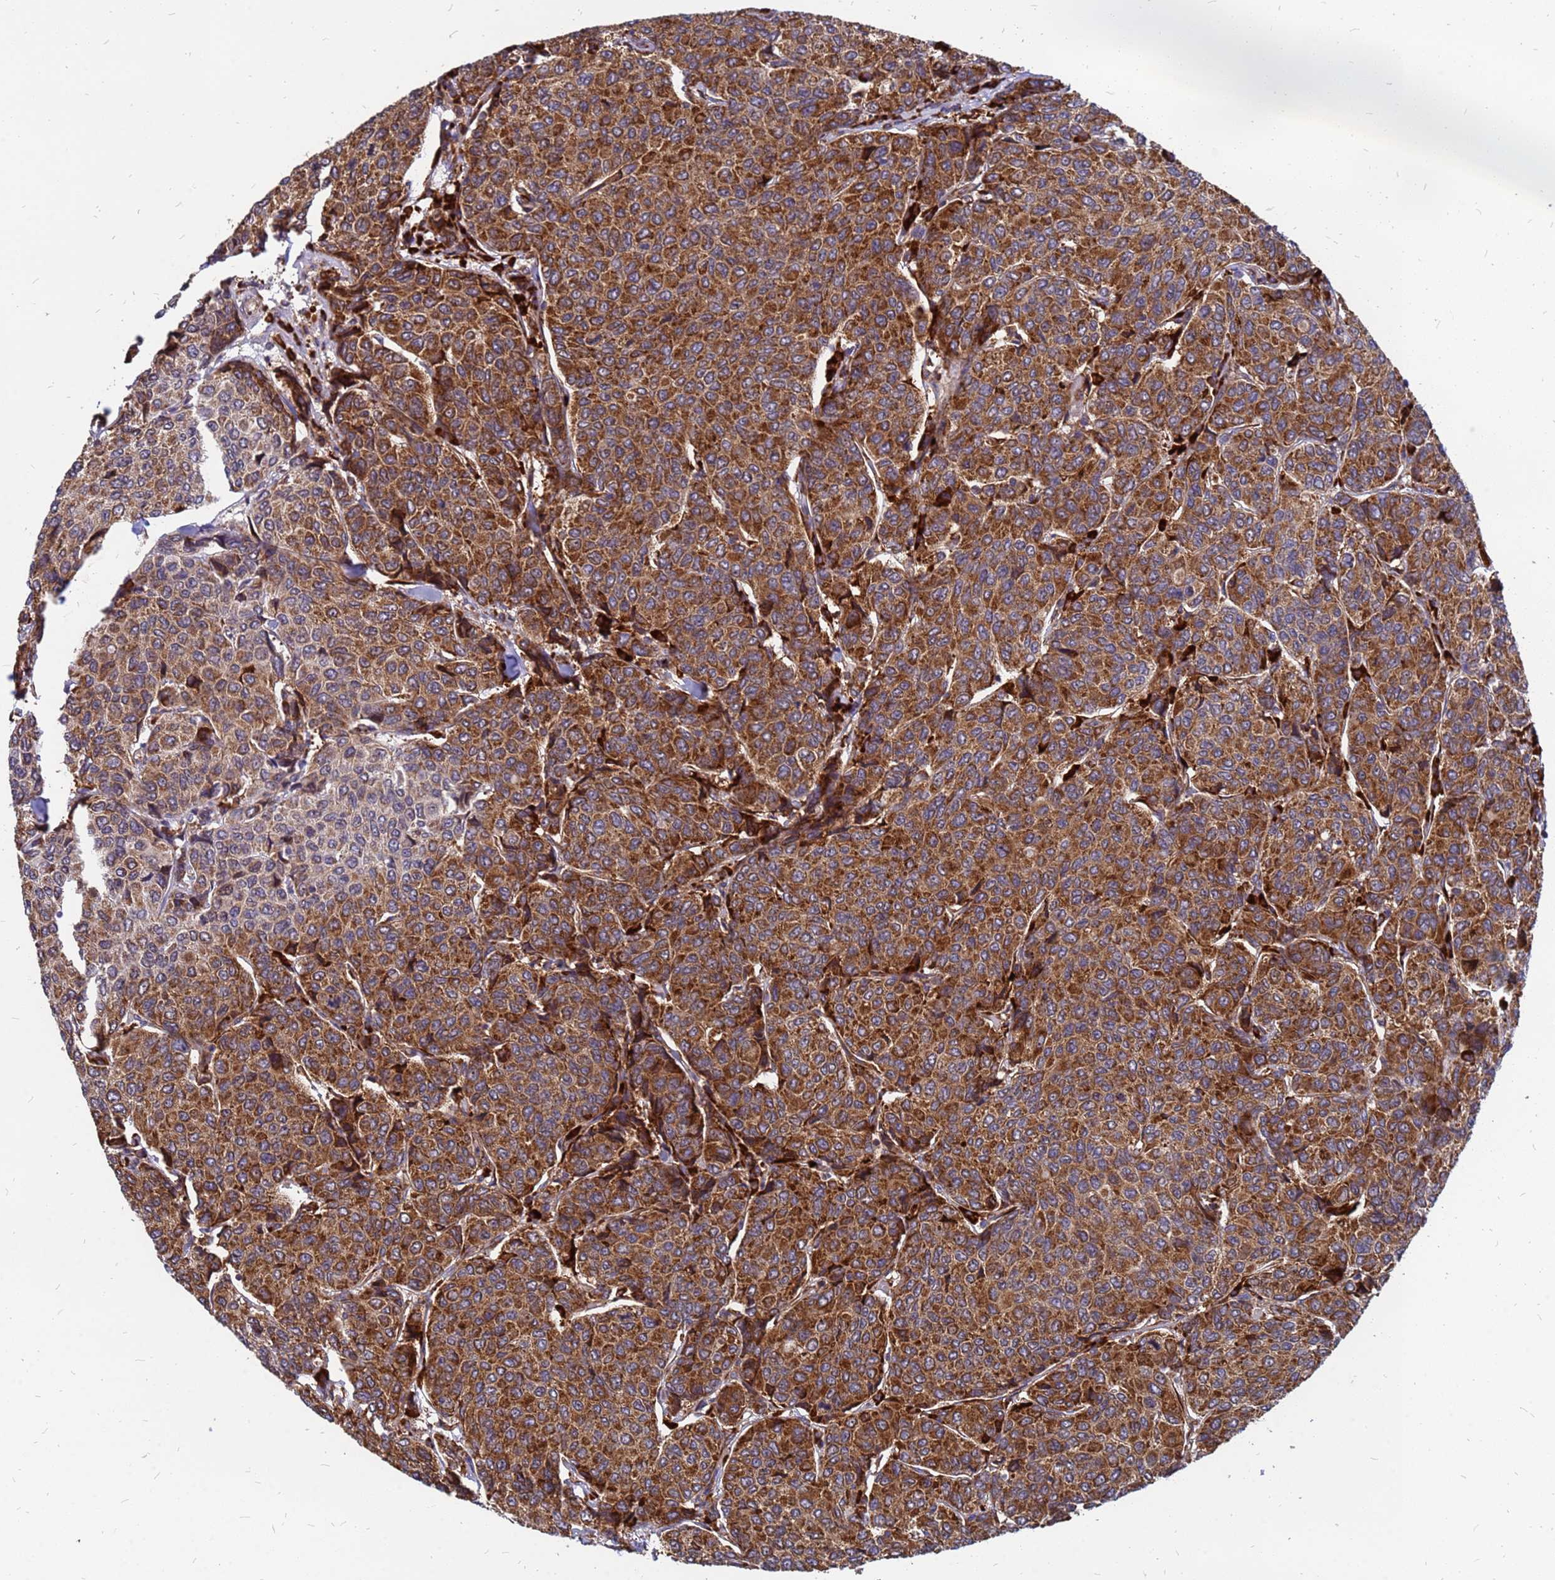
{"staining": {"intensity": "strong", "quantity": ">75%", "location": "cytoplasmic/membranous"}, "tissue": "breast cancer", "cell_type": "Tumor cells", "image_type": "cancer", "snomed": [{"axis": "morphology", "description": "Duct carcinoma"}, {"axis": "topography", "description": "Breast"}], "caption": "Protein staining of invasive ductal carcinoma (breast) tissue displays strong cytoplasmic/membranous positivity in approximately >75% of tumor cells. (Stains: DAB in brown, nuclei in blue, Microscopy: brightfield microscopy at high magnification).", "gene": "RPL8", "patient": {"sex": "female", "age": 55}}